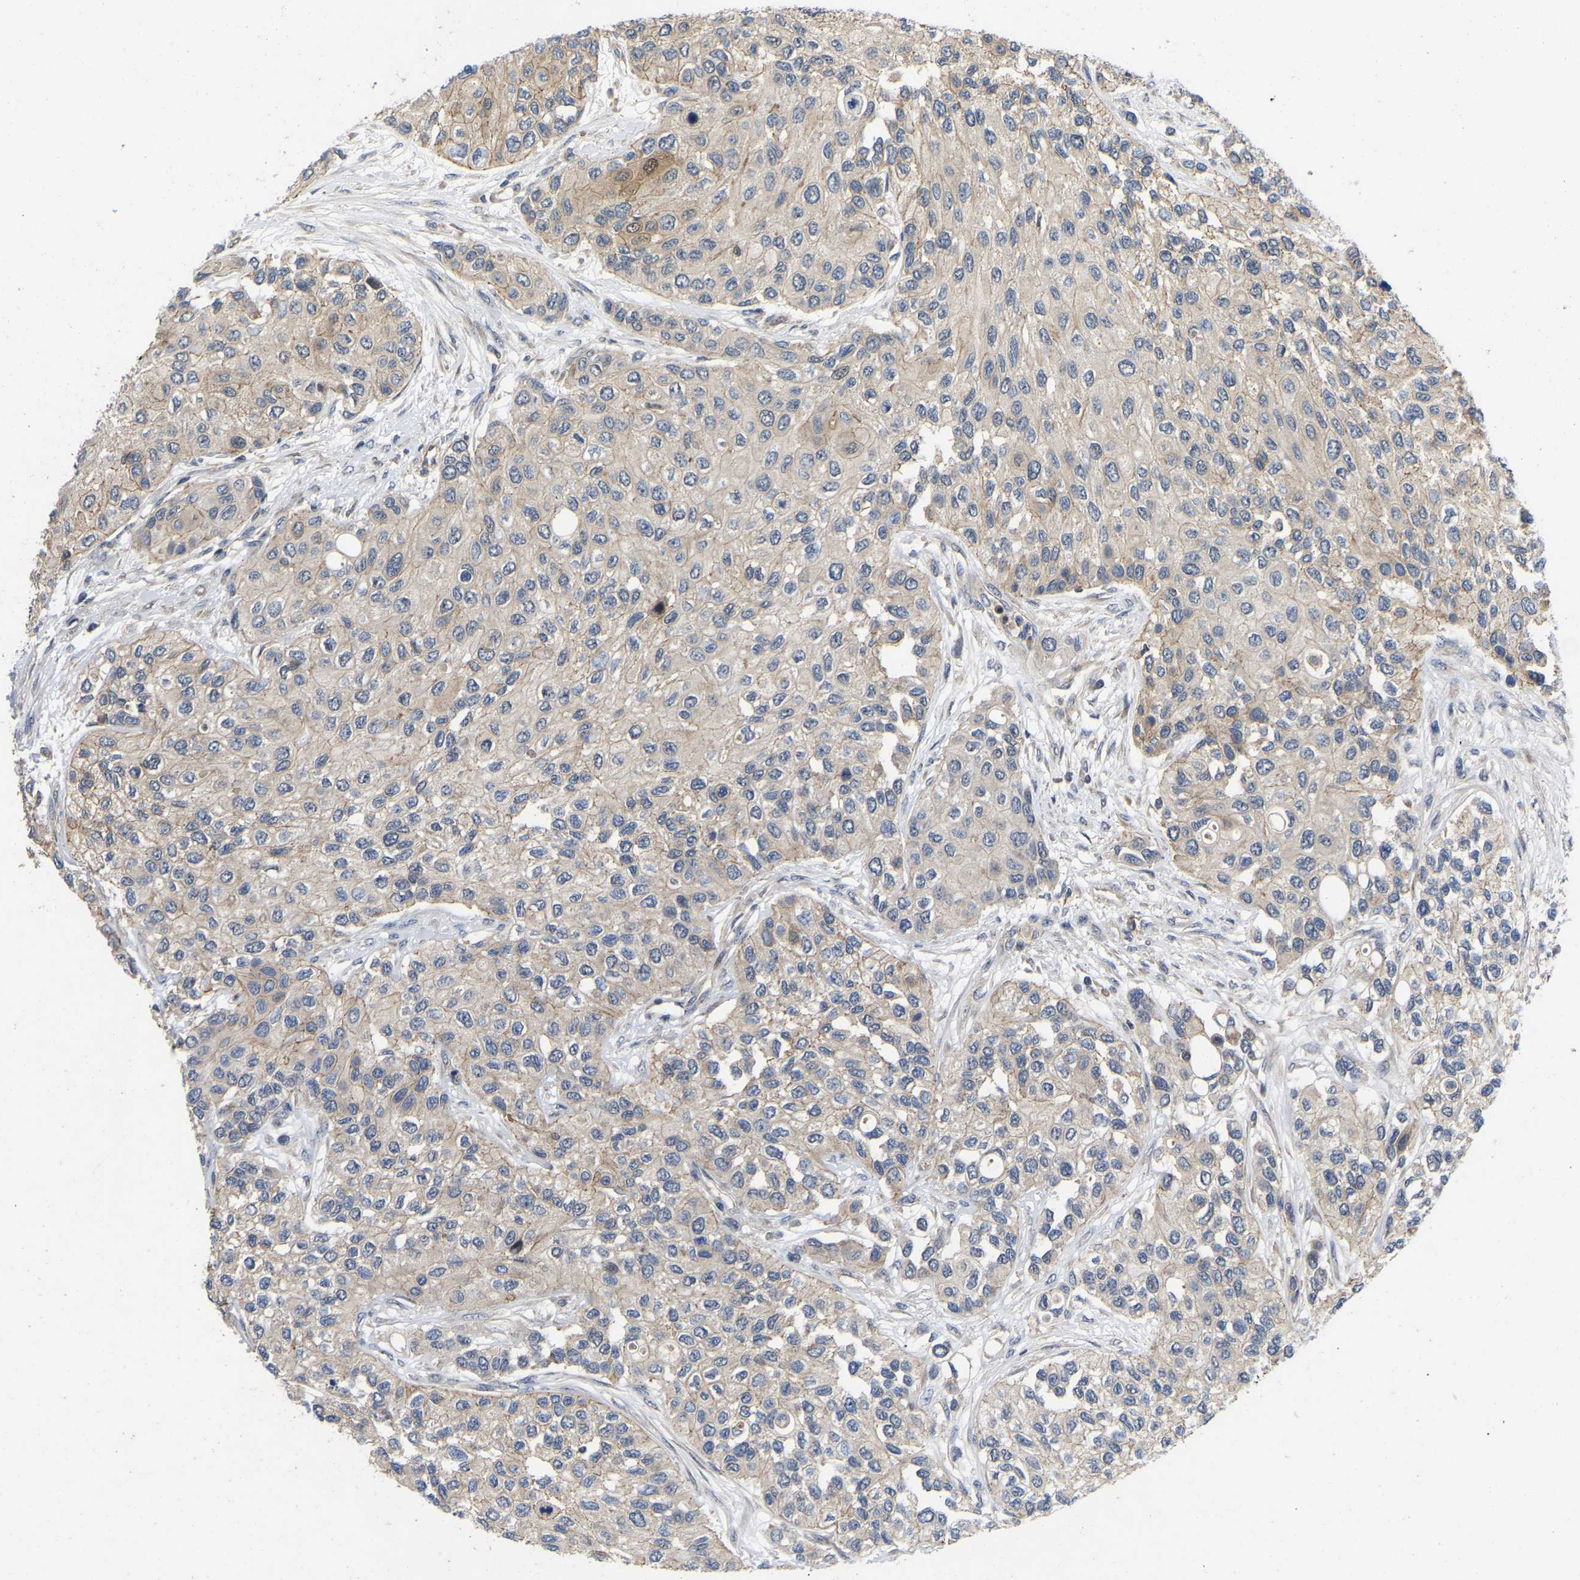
{"staining": {"intensity": "weak", "quantity": "25%-75%", "location": "cytoplasmic/membranous"}, "tissue": "urothelial cancer", "cell_type": "Tumor cells", "image_type": "cancer", "snomed": [{"axis": "morphology", "description": "Urothelial carcinoma, High grade"}, {"axis": "topography", "description": "Urinary bladder"}], "caption": "Immunohistochemical staining of urothelial cancer shows low levels of weak cytoplasmic/membranous staining in approximately 25%-75% of tumor cells. The staining was performed using DAB (3,3'-diaminobenzidine), with brown indicating positive protein expression. Nuclei are stained blue with hematoxylin.", "gene": "PRDM14", "patient": {"sex": "female", "age": 56}}